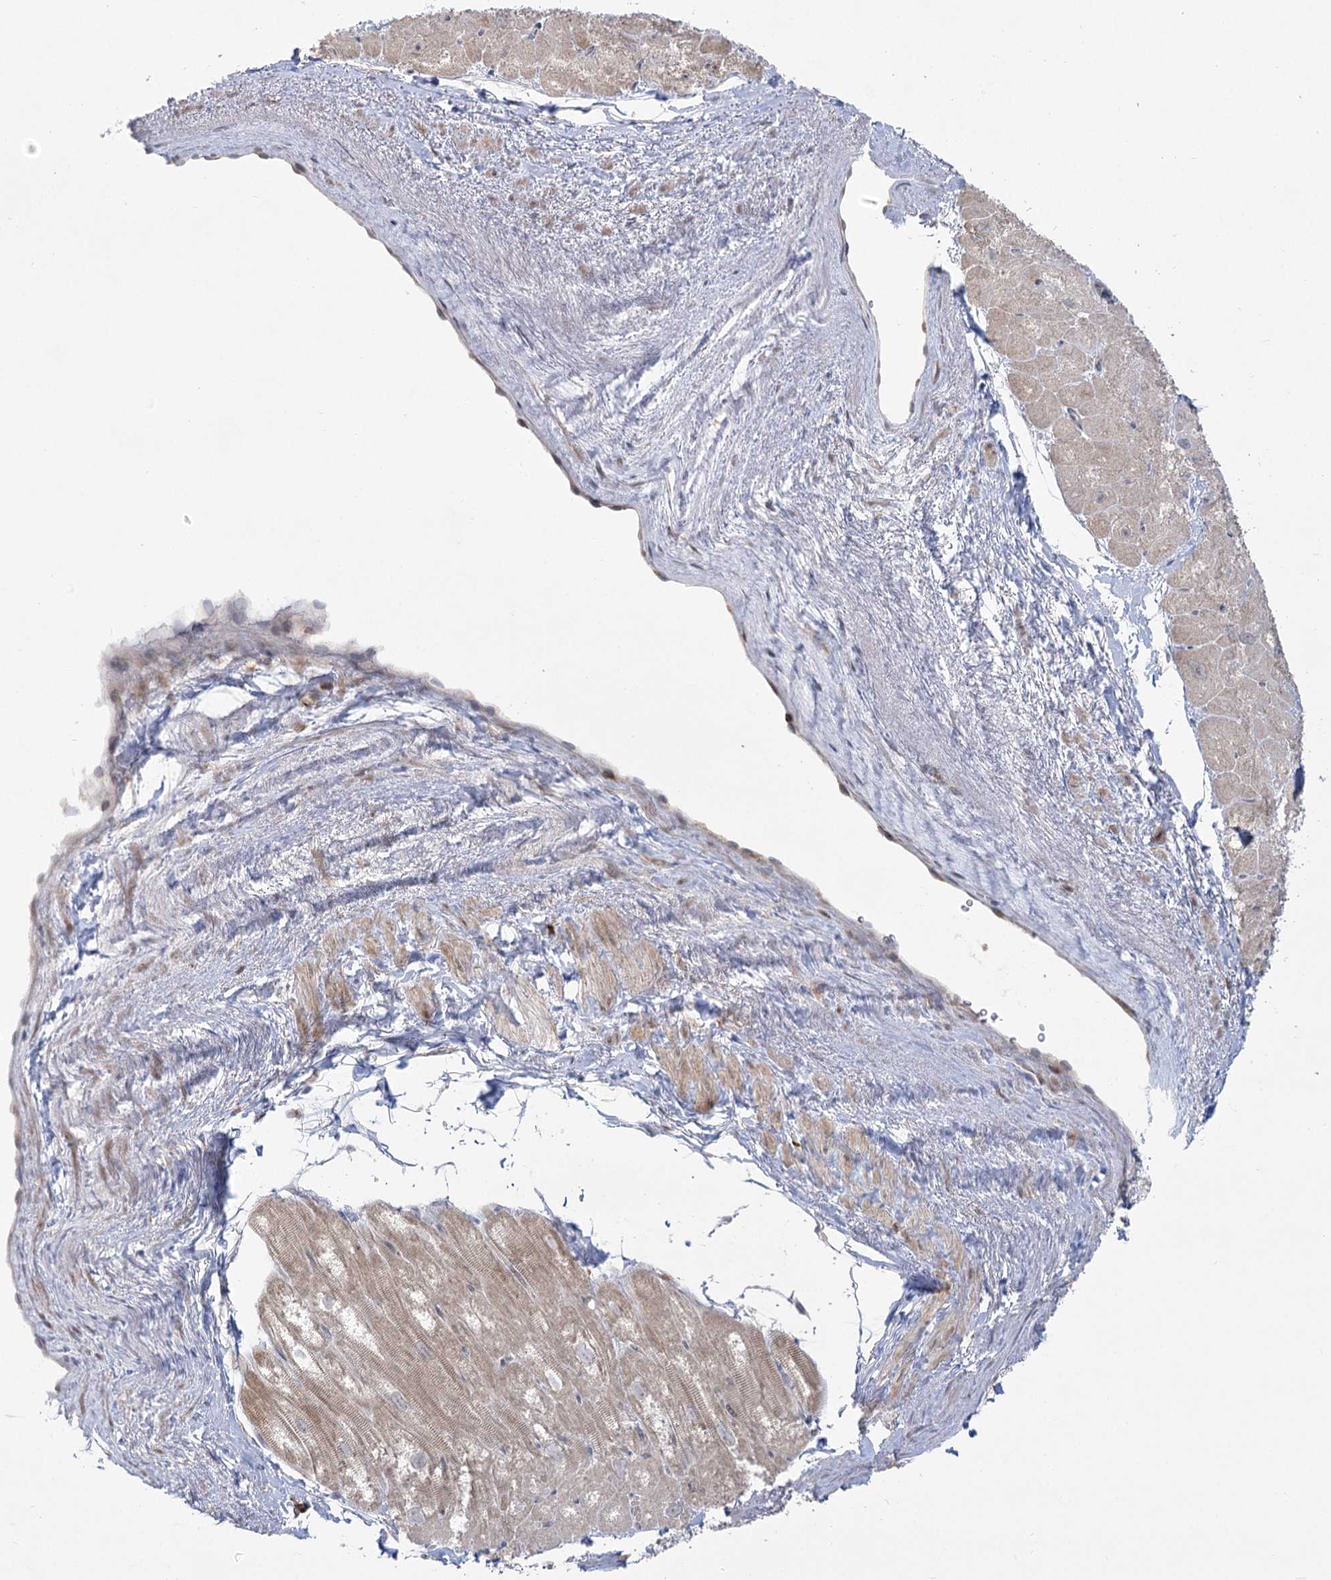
{"staining": {"intensity": "weak", "quantity": "<25%", "location": "cytoplasmic/membranous"}, "tissue": "heart muscle", "cell_type": "Cardiomyocytes", "image_type": "normal", "snomed": [{"axis": "morphology", "description": "Normal tissue, NOS"}, {"axis": "topography", "description": "Heart"}], "caption": "DAB immunohistochemical staining of benign heart muscle demonstrates no significant positivity in cardiomyocytes.", "gene": "SYTL1", "patient": {"sex": "male", "age": 50}}